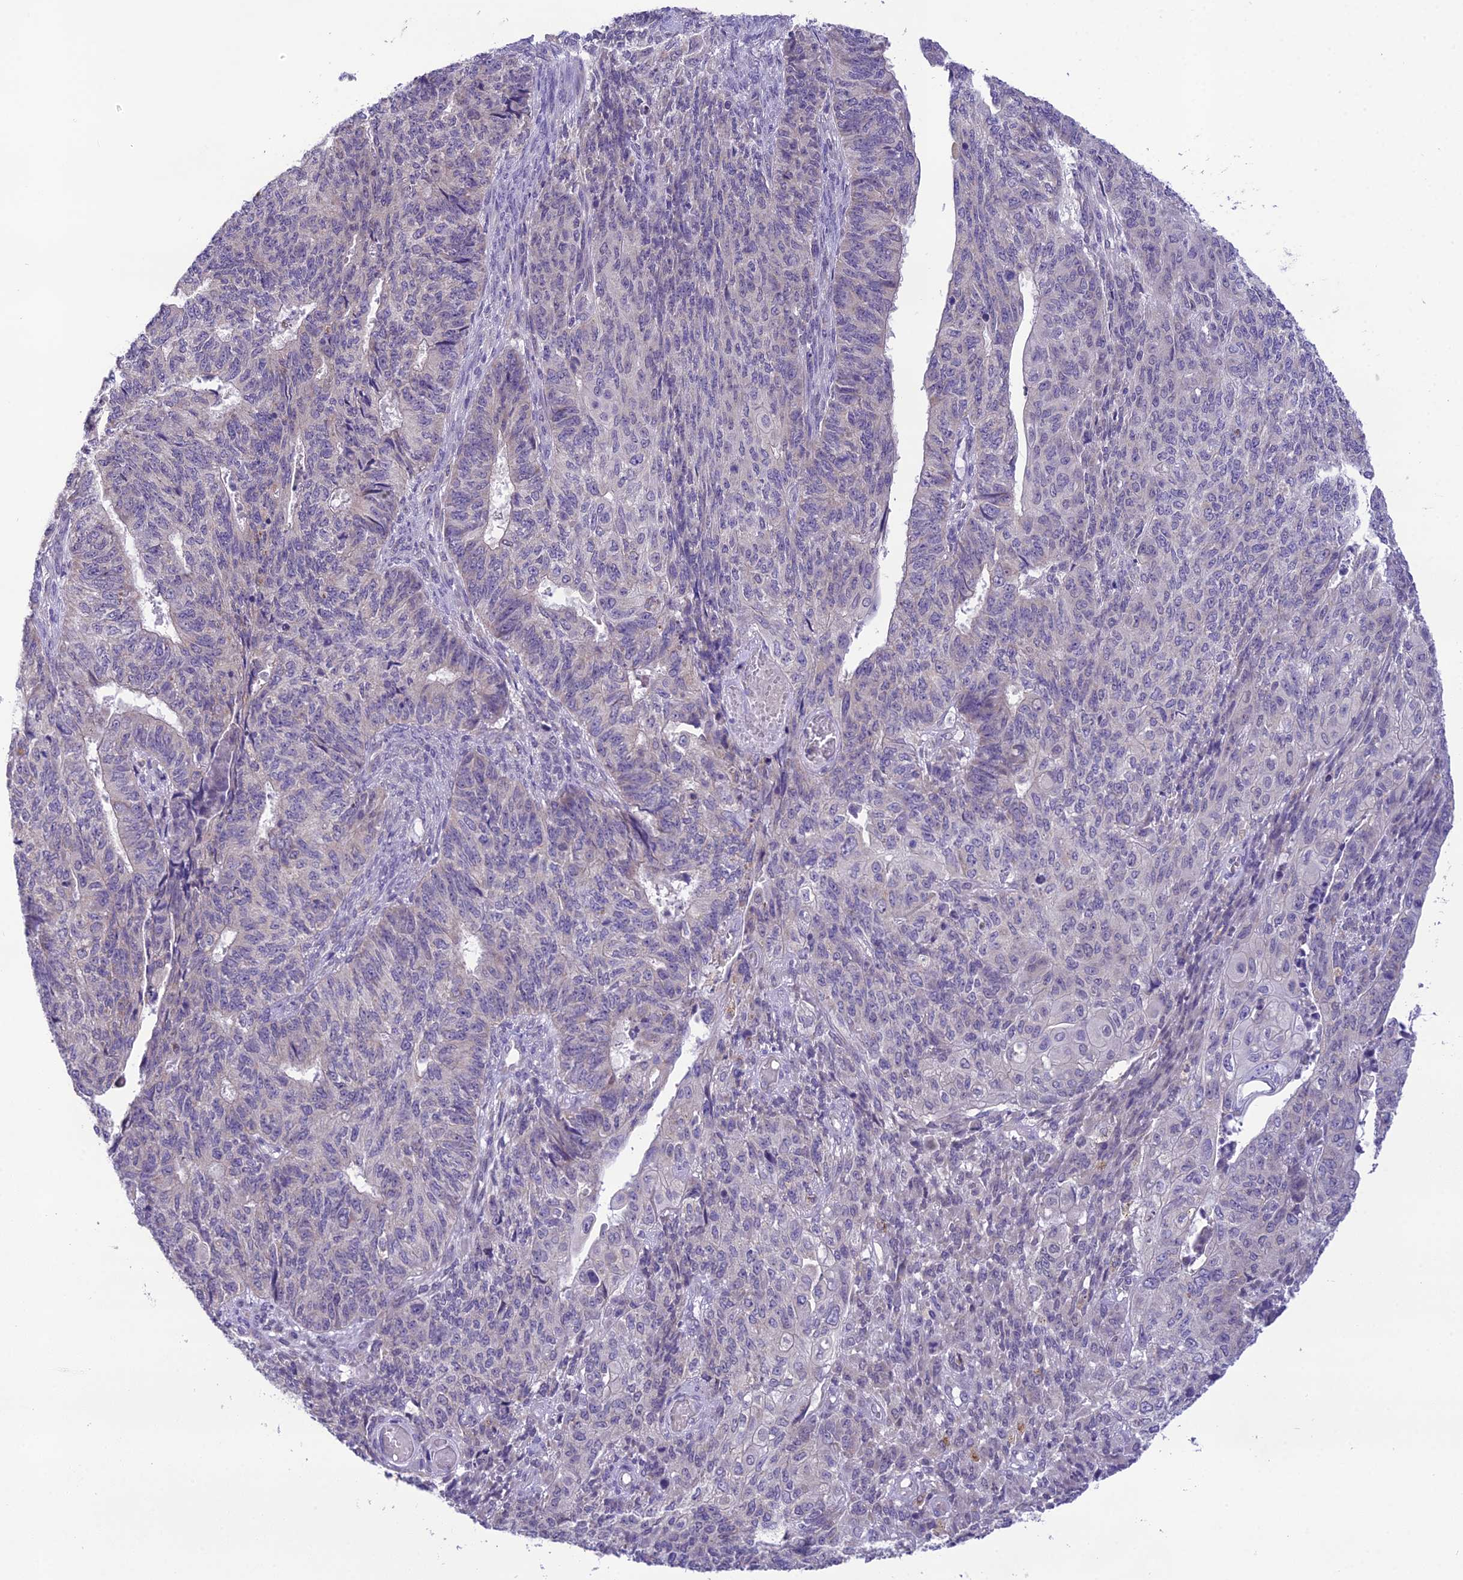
{"staining": {"intensity": "negative", "quantity": "none", "location": "none"}, "tissue": "endometrial cancer", "cell_type": "Tumor cells", "image_type": "cancer", "snomed": [{"axis": "morphology", "description": "Adenocarcinoma, NOS"}, {"axis": "topography", "description": "Endometrium"}], "caption": "A micrograph of endometrial cancer (adenocarcinoma) stained for a protein exhibits no brown staining in tumor cells.", "gene": "MIIP", "patient": {"sex": "female", "age": 32}}